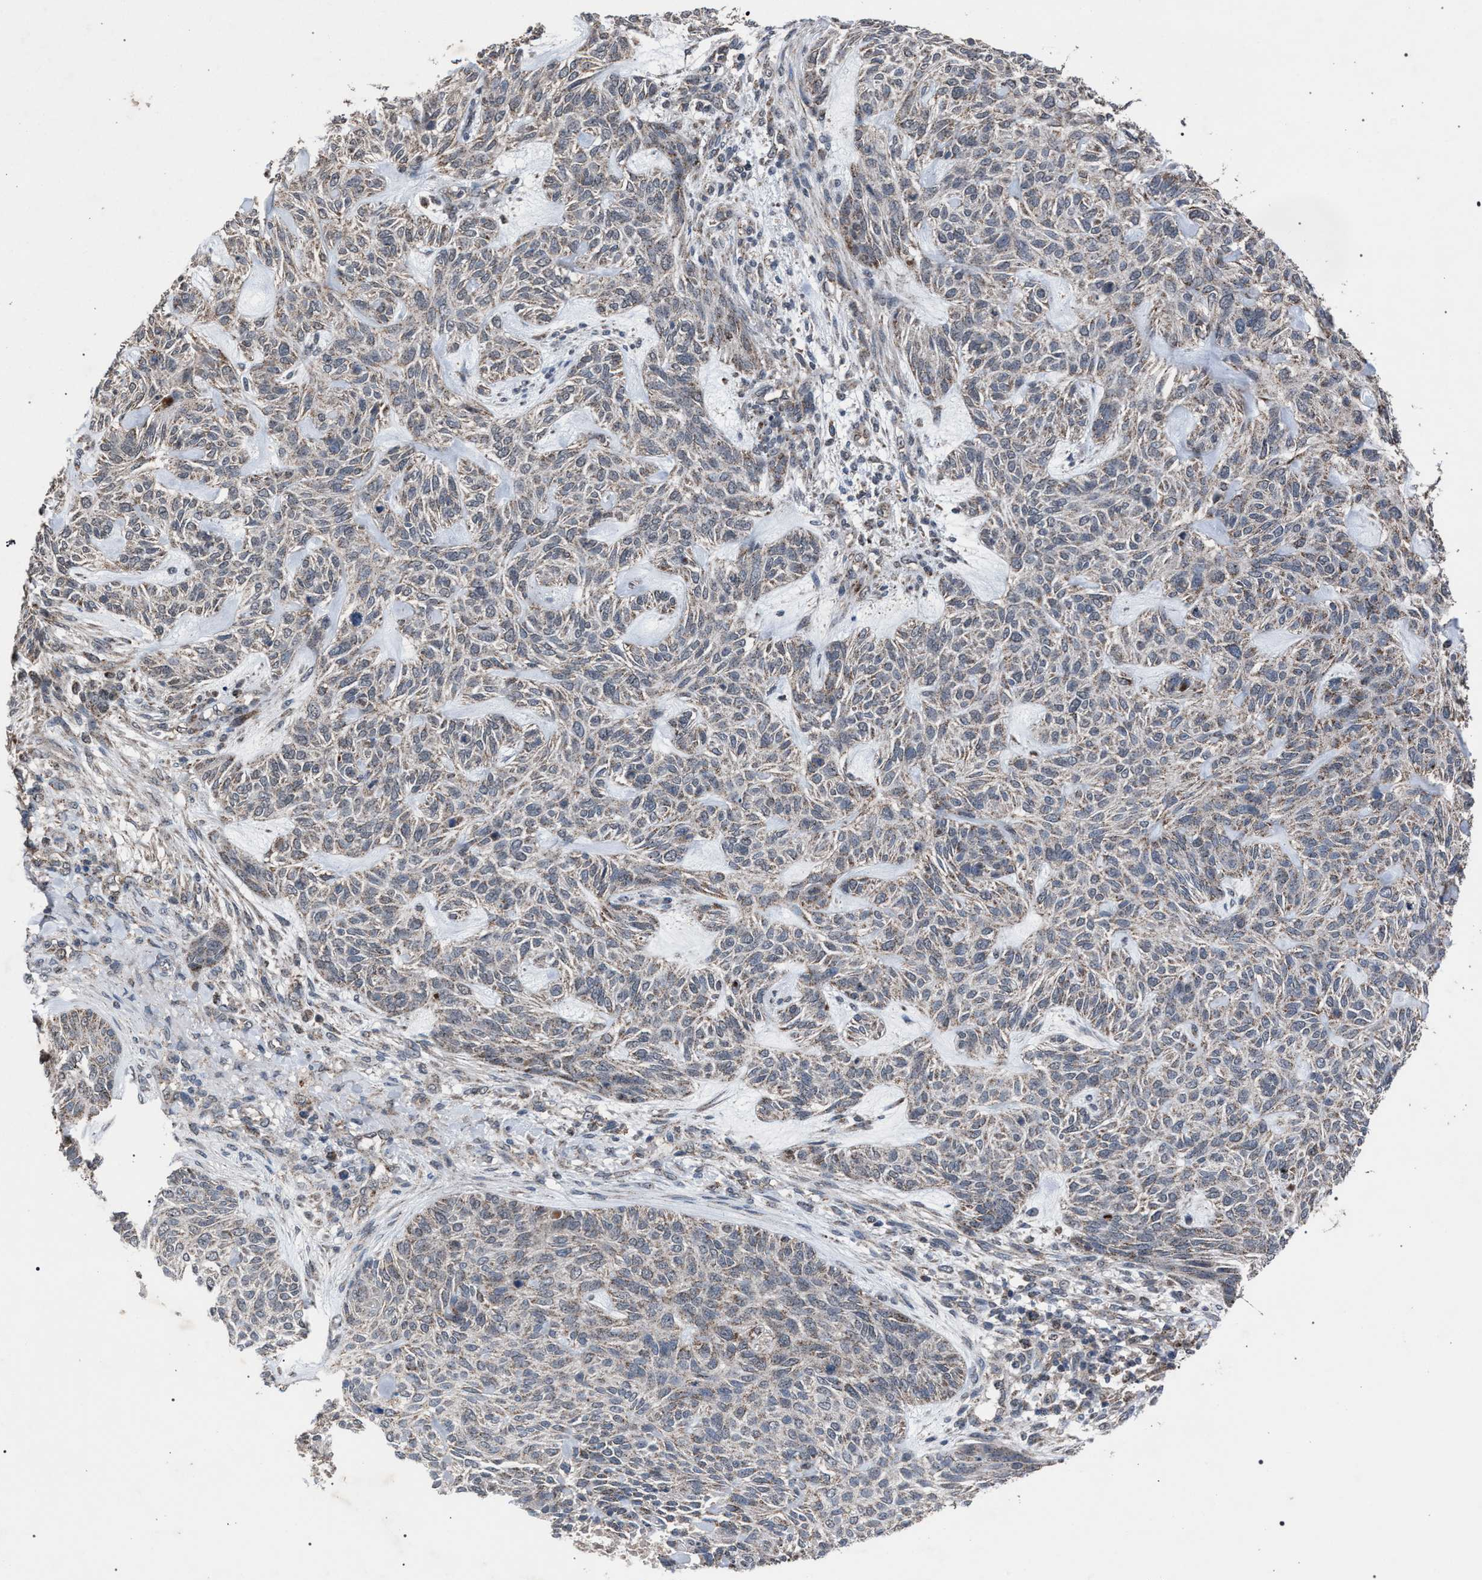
{"staining": {"intensity": "weak", "quantity": "25%-75%", "location": "cytoplasmic/membranous"}, "tissue": "skin cancer", "cell_type": "Tumor cells", "image_type": "cancer", "snomed": [{"axis": "morphology", "description": "Basal cell carcinoma"}, {"axis": "topography", "description": "Skin"}], "caption": "Skin cancer stained for a protein reveals weak cytoplasmic/membranous positivity in tumor cells.", "gene": "HSD17B4", "patient": {"sex": "male", "age": 55}}